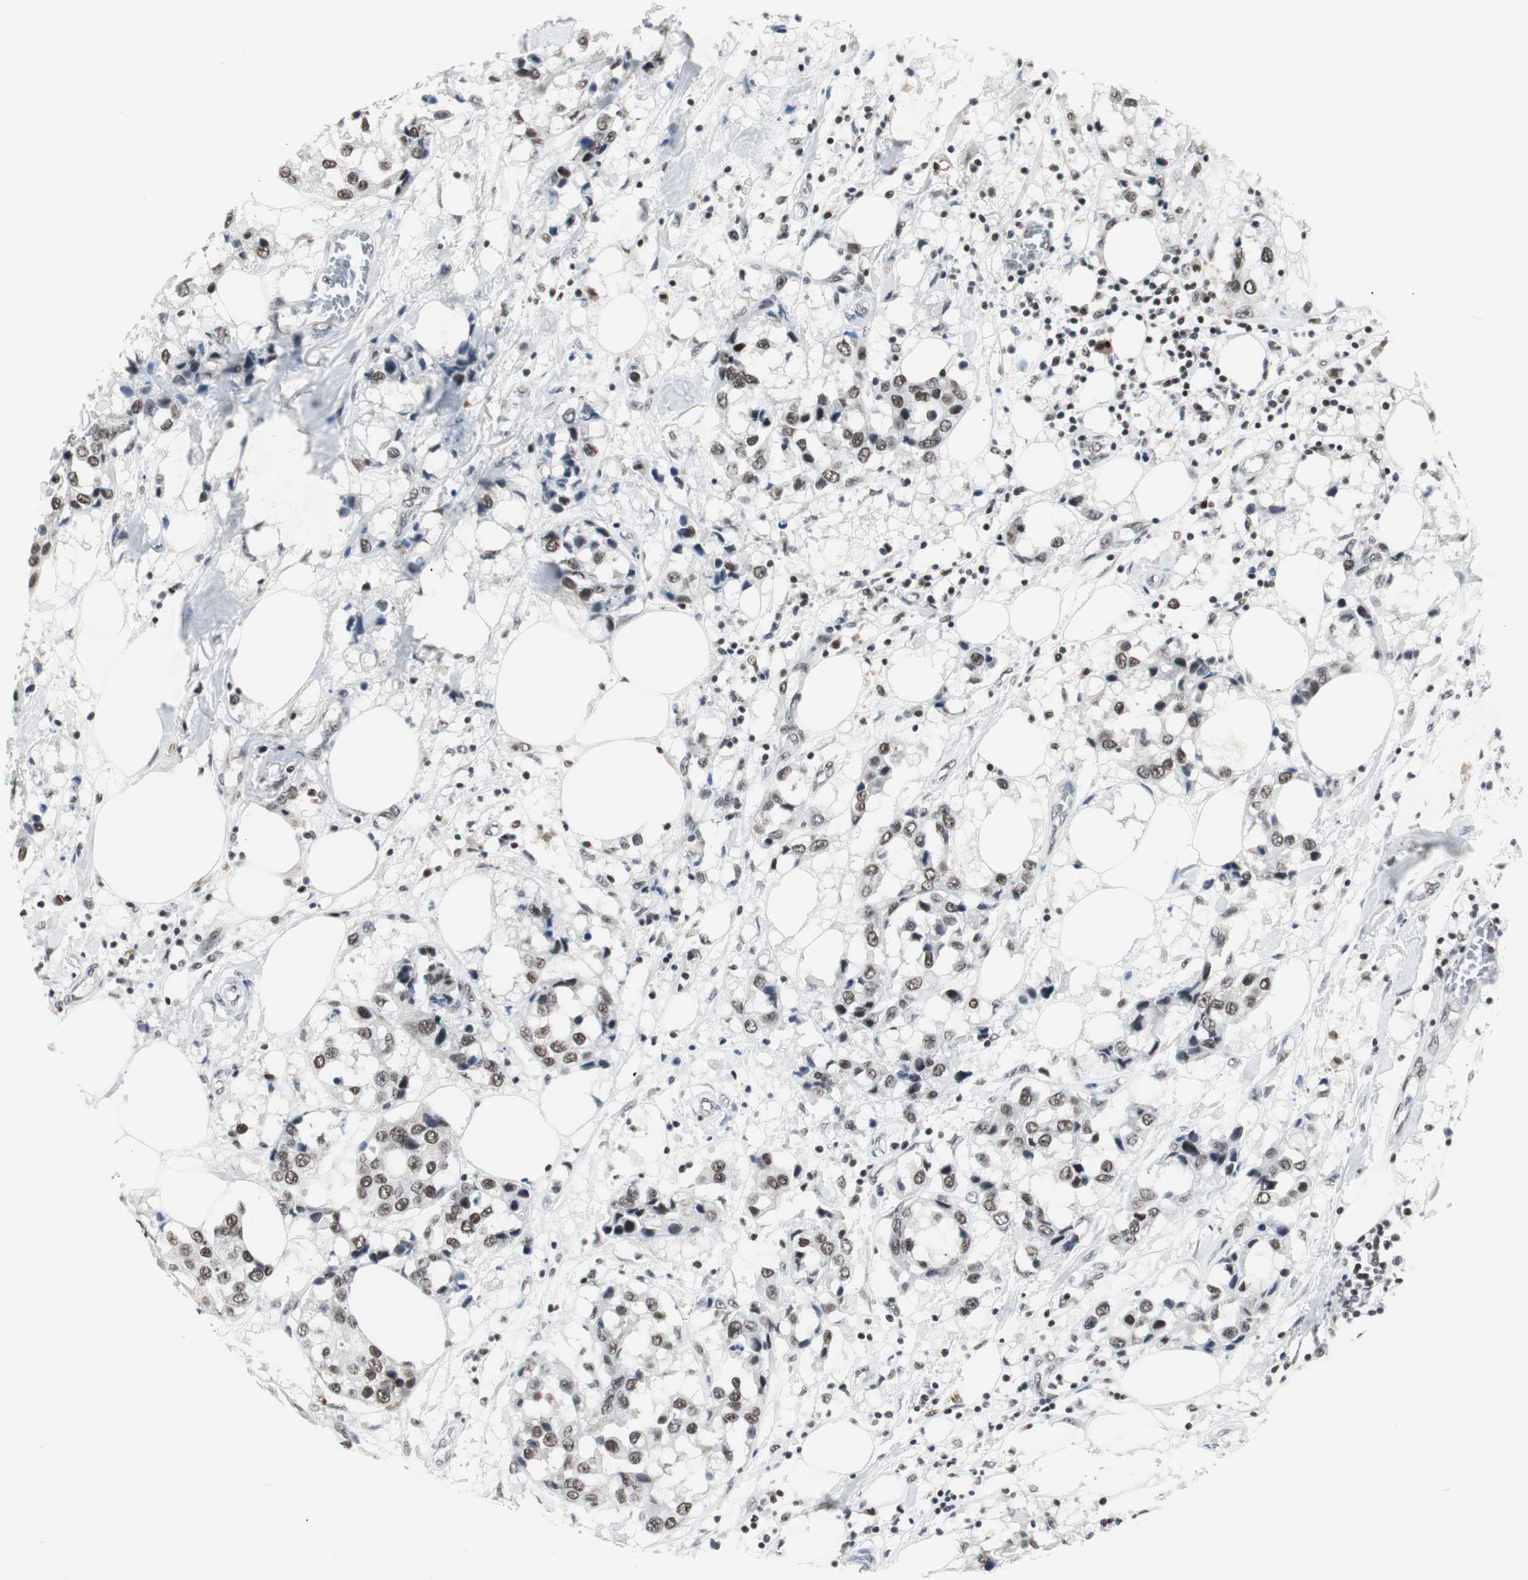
{"staining": {"intensity": "moderate", "quantity": ">75%", "location": "nuclear"}, "tissue": "breast cancer", "cell_type": "Tumor cells", "image_type": "cancer", "snomed": [{"axis": "morphology", "description": "Duct carcinoma"}, {"axis": "topography", "description": "Breast"}], "caption": "Immunohistochemical staining of breast cancer (infiltrating ductal carcinoma) displays medium levels of moderate nuclear protein expression in approximately >75% of tumor cells. (Stains: DAB (3,3'-diaminobenzidine) in brown, nuclei in blue, Microscopy: brightfield microscopy at high magnification).", "gene": "RAD9A", "patient": {"sex": "female", "age": 80}}